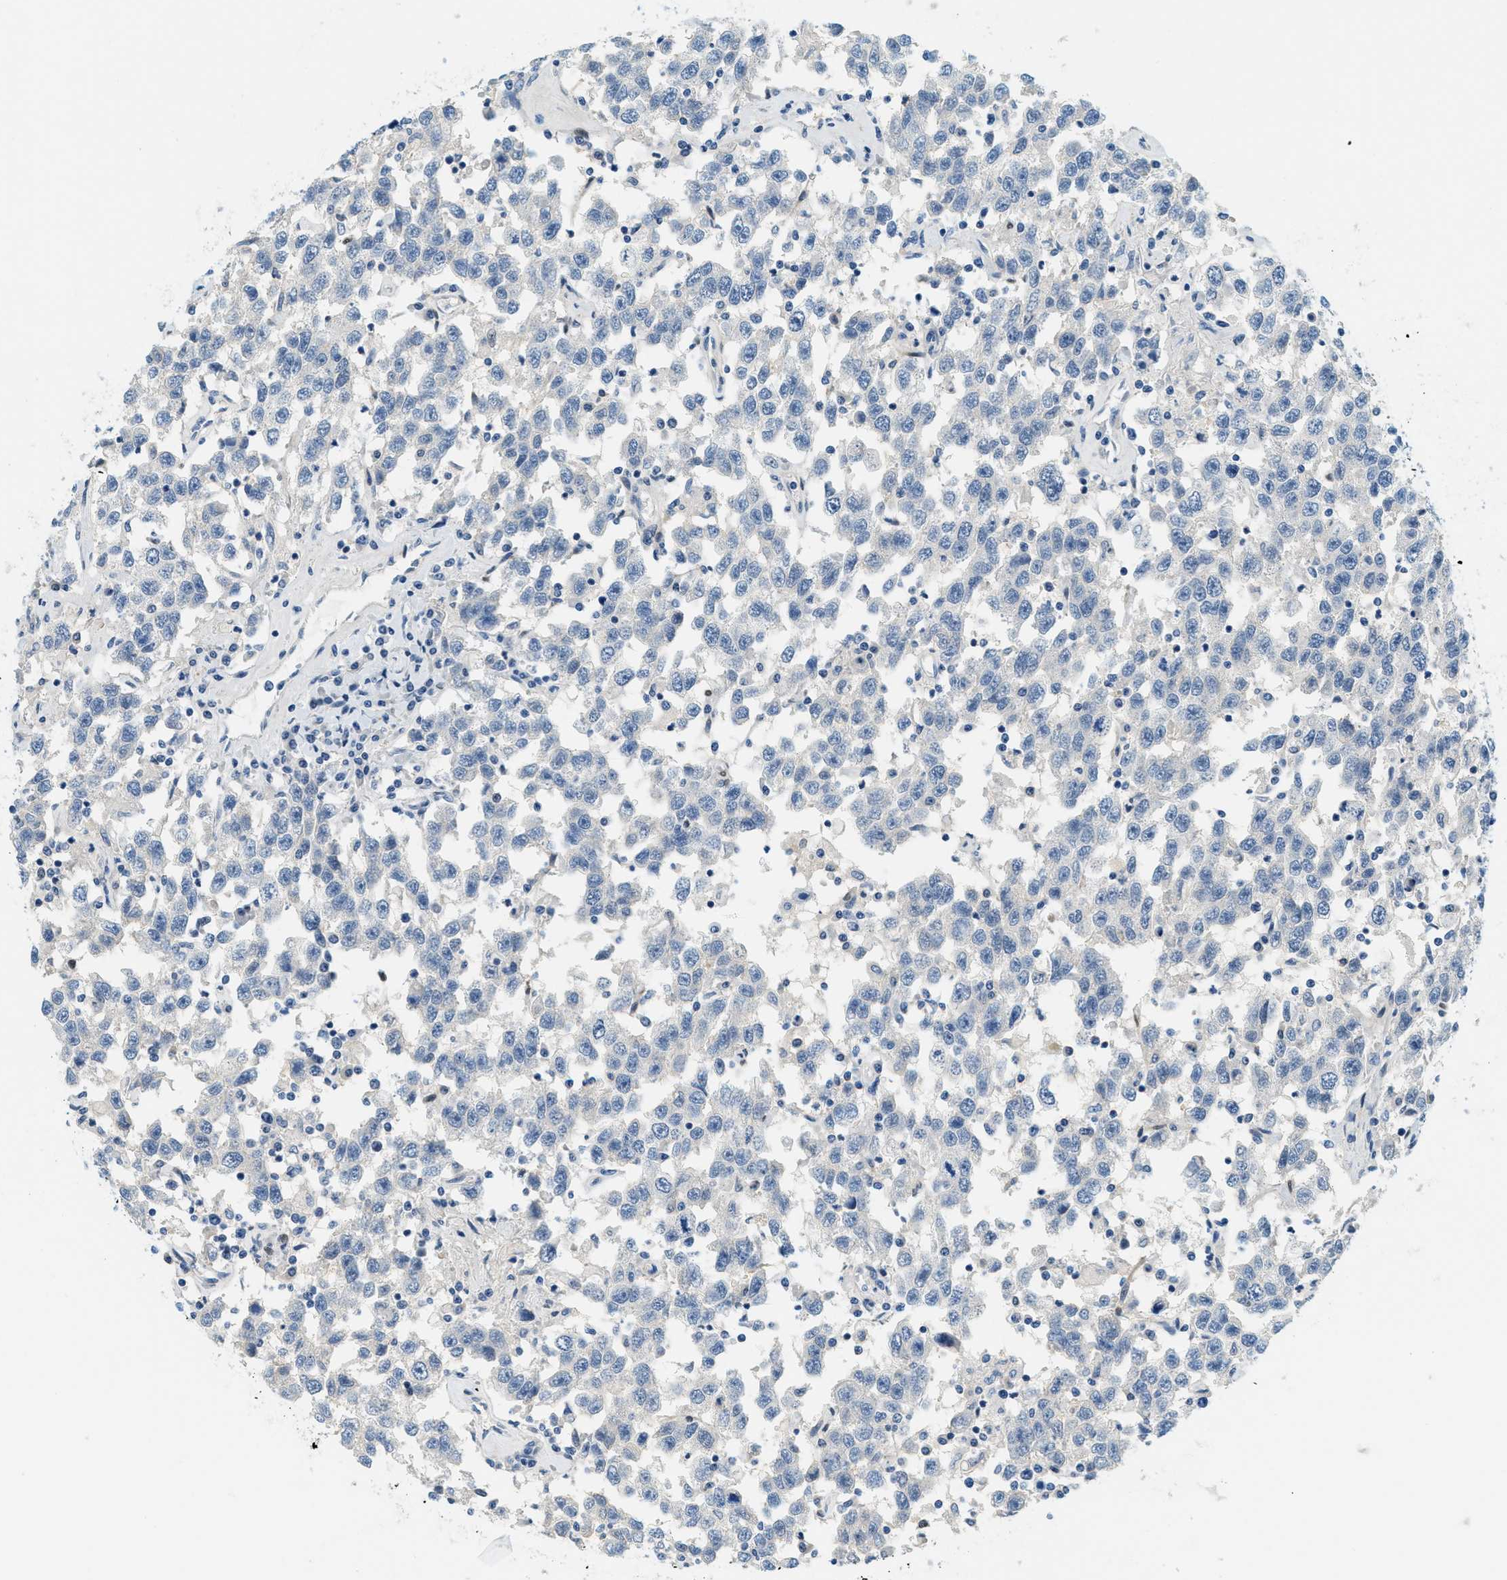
{"staining": {"intensity": "negative", "quantity": "none", "location": "none"}, "tissue": "testis cancer", "cell_type": "Tumor cells", "image_type": "cancer", "snomed": [{"axis": "morphology", "description": "Seminoma, NOS"}, {"axis": "topography", "description": "Testis"}], "caption": "DAB immunohistochemical staining of testis cancer reveals no significant expression in tumor cells.", "gene": "CYP4X1", "patient": {"sex": "male", "age": 41}}